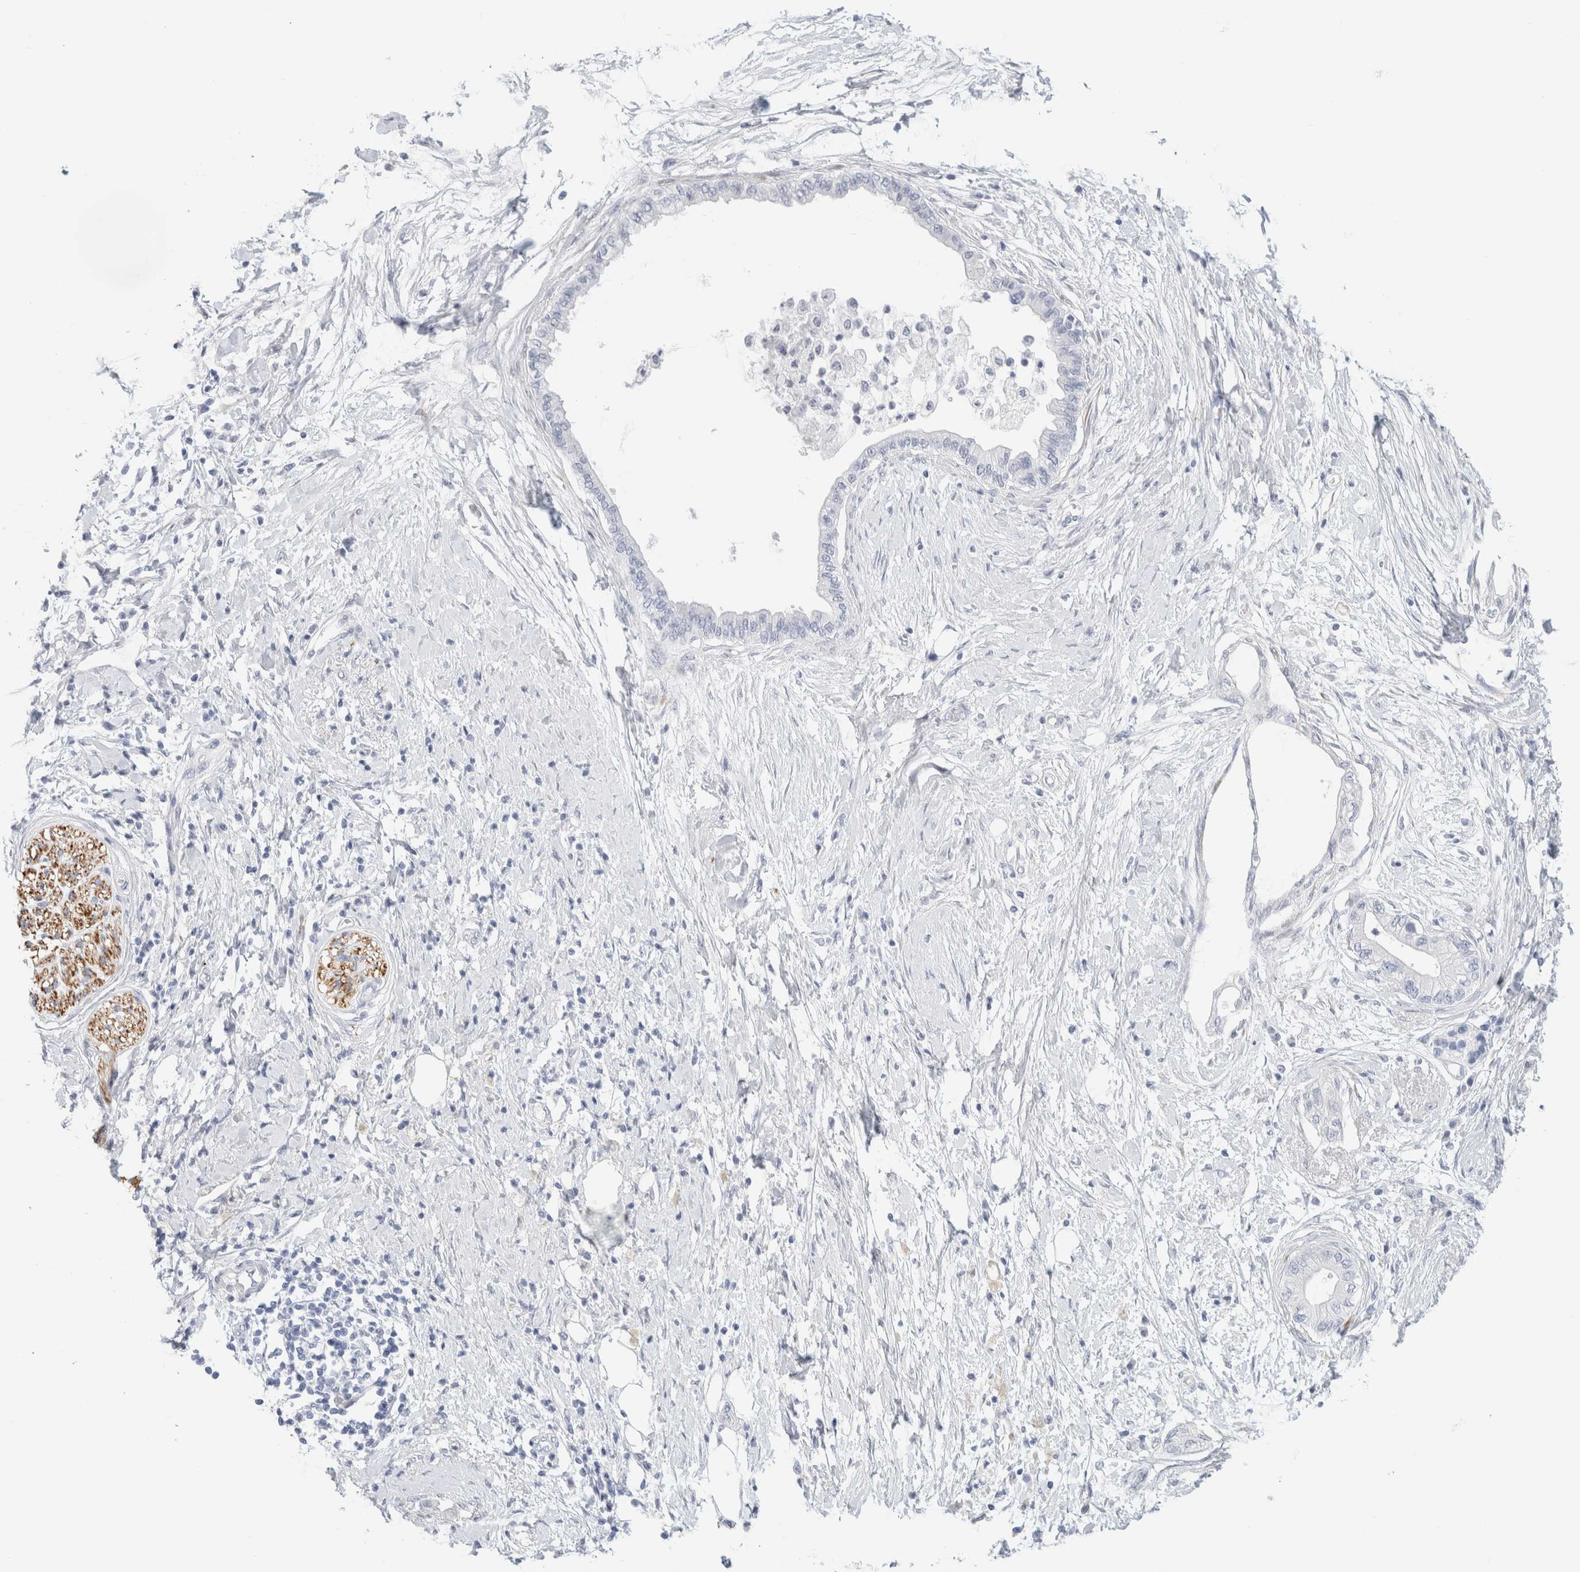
{"staining": {"intensity": "negative", "quantity": "none", "location": "none"}, "tissue": "pancreatic cancer", "cell_type": "Tumor cells", "image_type": "cancer", "snomed": [{"axis": "morphology", "description": "Normal tissue, NOS"}, {"axis": "morphology", "description": "Adenocarcinoma, NOS"}, {"axis": "topography", "description": "Pancreas"}, {"axis": "topography", "description": "Duodenum"}], "caption": "This histopathology image is of pancreatic cancer (adenocarcinoma) stained with immunohistochemistry to label a protein in brown with the nuclei are counter-stained blue. There is no positivity in tumor cells.", "gene": "RTN4", "patient": {"sex": "female", "age": 60}}